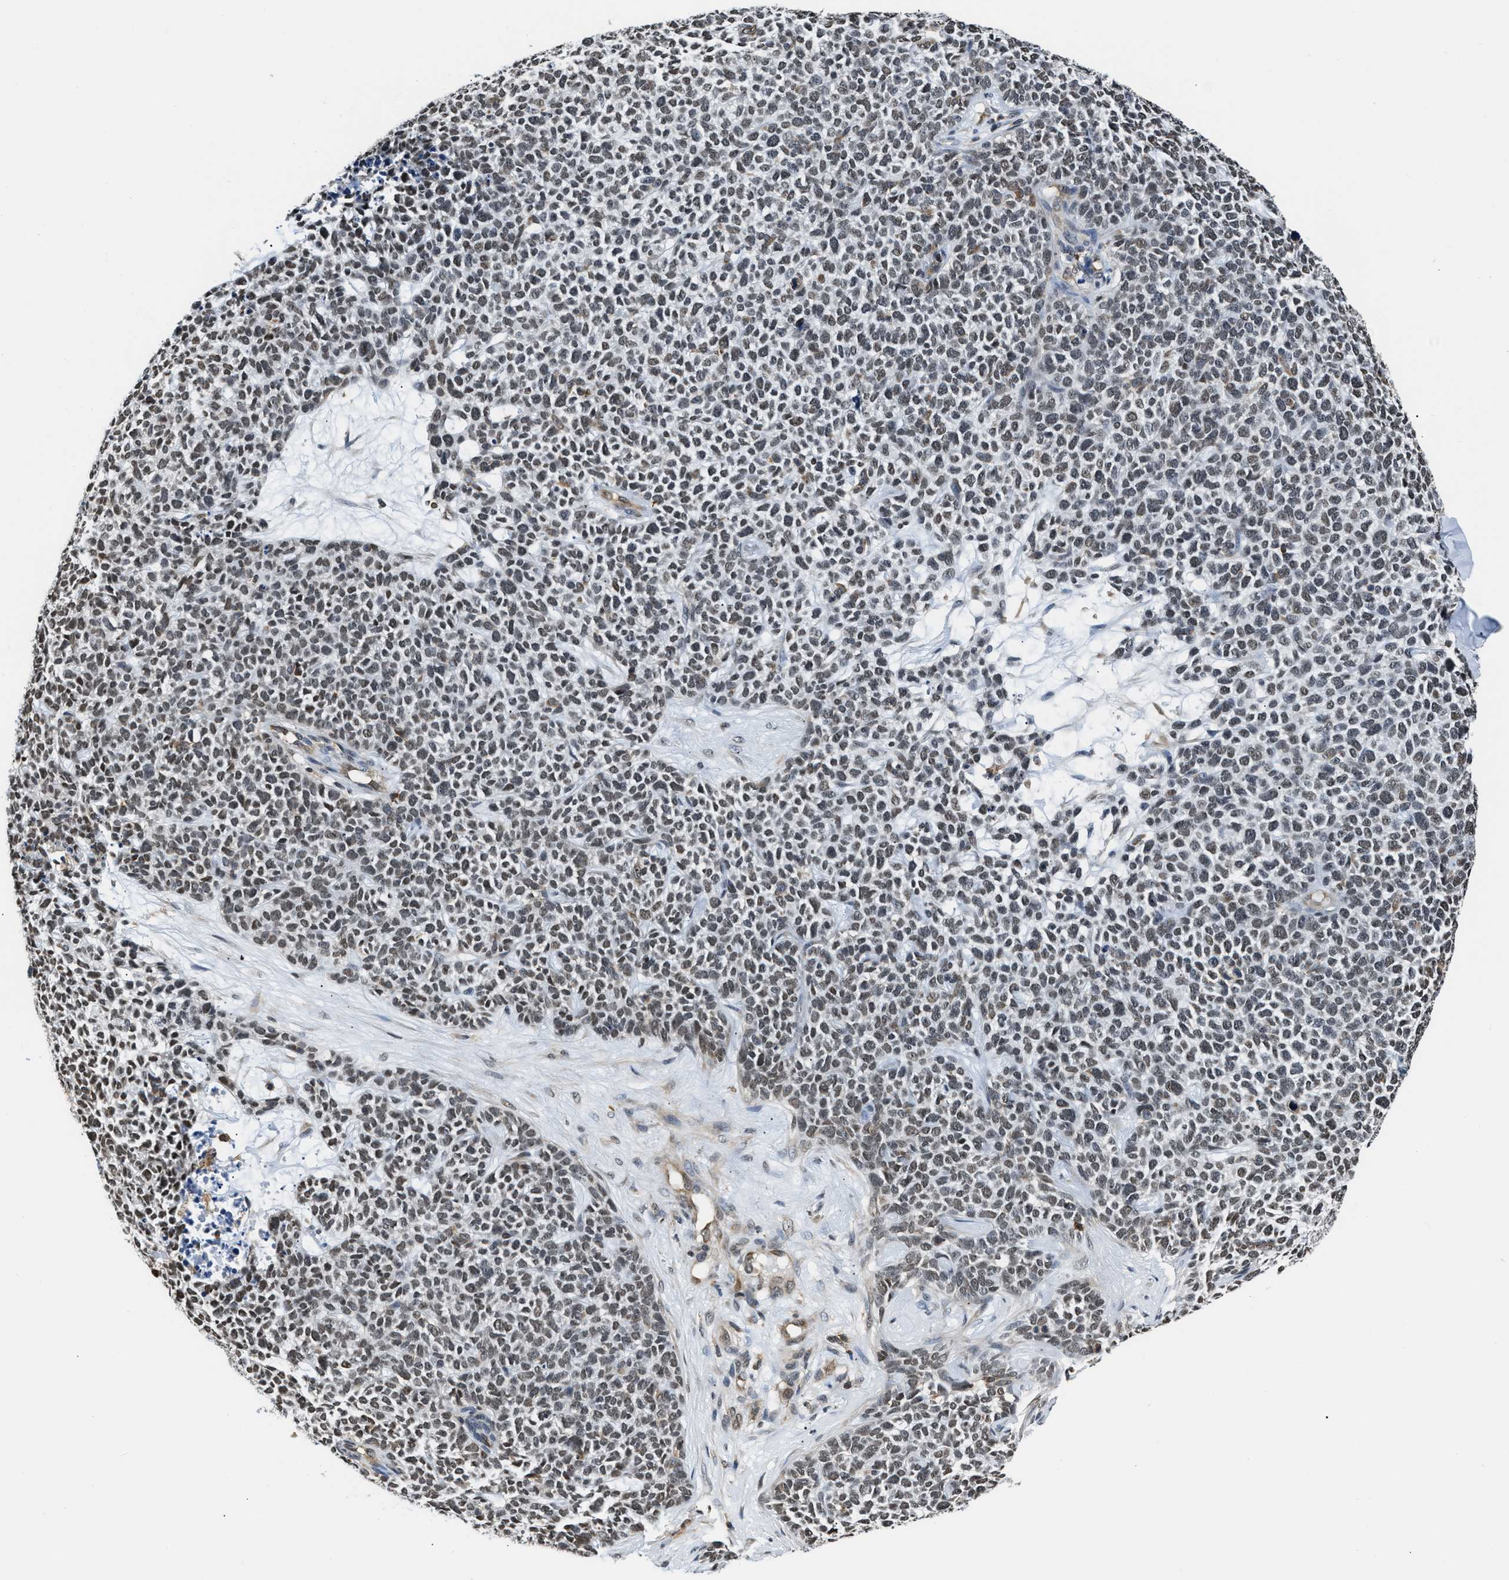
{"staining": {"intensity": "weak", "quantity": ">75%", "location": "nuclear"}, "tissue": "skin cancer", "cell_type": "Tumor cells", "image_type": "cancer", "snomed": [{"axis": "morphology", "description": "Basal cell carcinoma"}, {"axis": "topography", "description": "Skin"}], "caption": "Skin basal cell carcinoma was stained to show a protein in brown. There is low levels of weak nuclear positivity in approximately >75% of tumor cells. The staining is performed using DAB (3,3'-diaminobenzidine) brown chromogen to label protein expression. The nuclei are counter-stained blue using hematoxylin.", "gene": "STK10", "patient": {"sex": "female", "age": 84}}